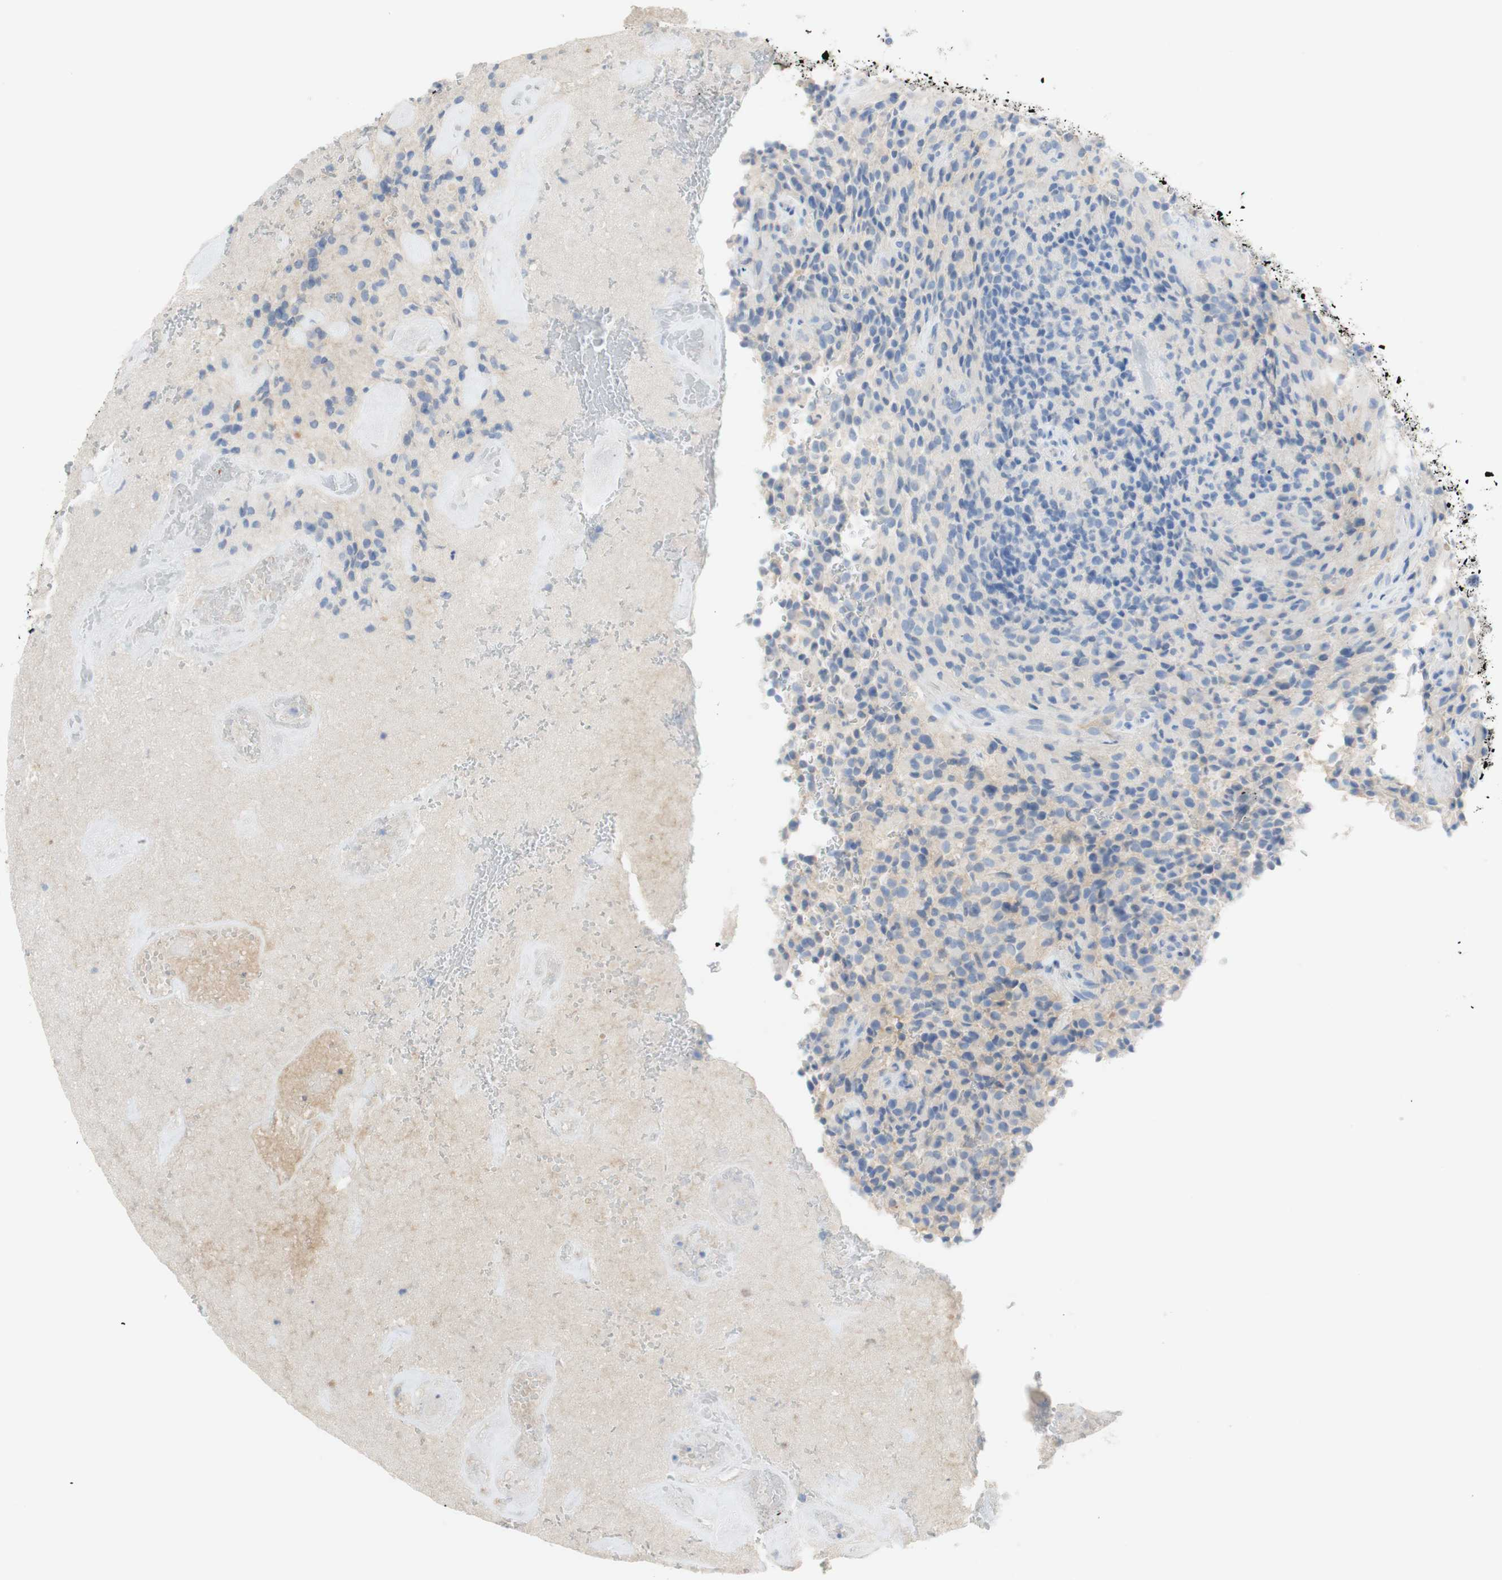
{"staining": {"intensity": "negative", "quantity": "none", "location": "none"}, "tissue": "glioma", "cell_type": "Tumor cells", "image_type": "cancer", "snomed": [{"axis": "morphology", "description": "Glioma, malignant, High grade"}, {"axis": "topography", "description": "Brain"}], "caption": "Photomicrograph shows no protein positivity in tumor cells of malignant glioma (high-grade) tissue.", "gene": "SELENBP1", "patient": {"sex": "male", "age": 71}}